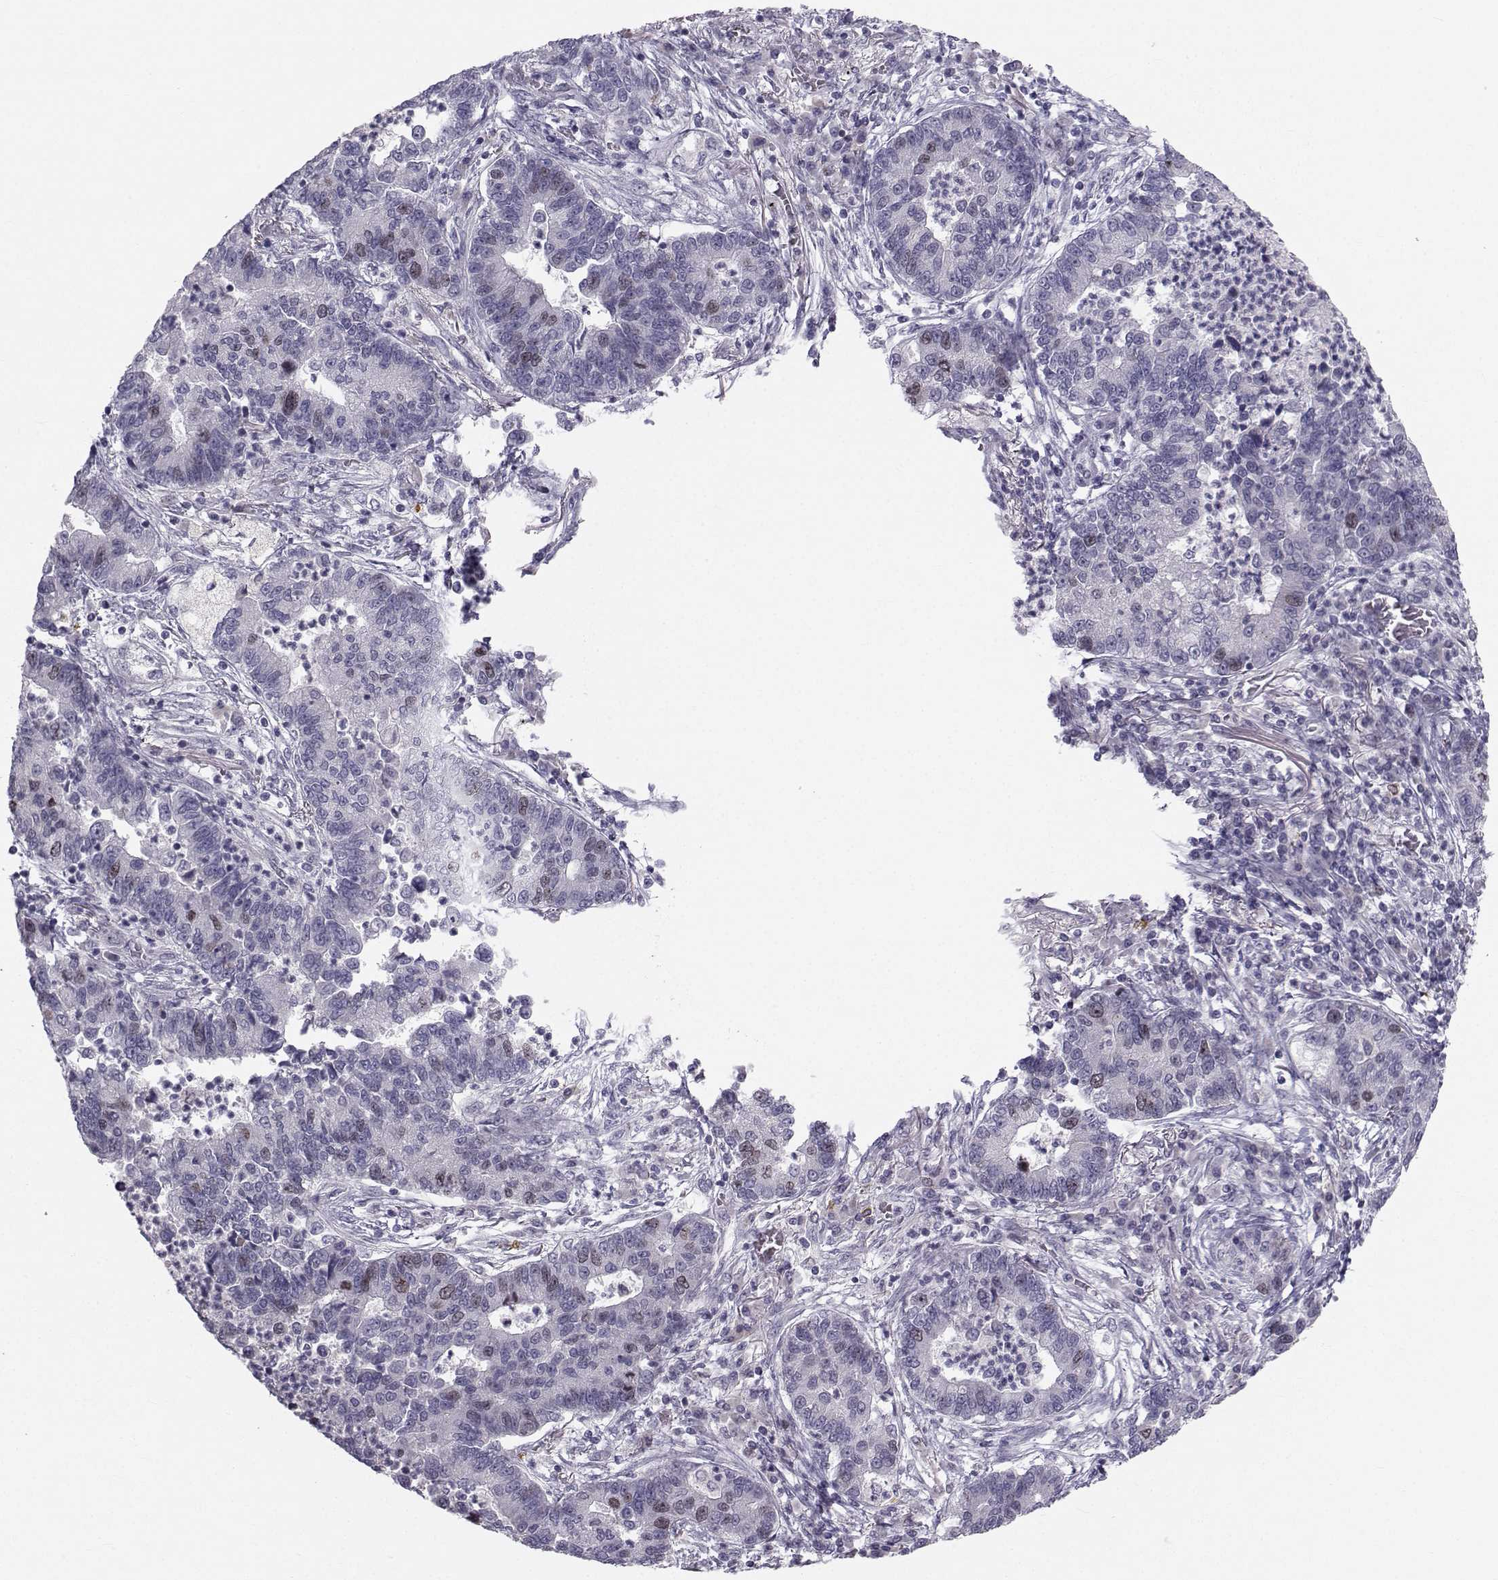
{"staining": {"intensity": "negative", "quantity": "none", "location": "none"}, "tissue": "lung cancer", "cell_type": "Tumor cells", "image_type": "cancer", "snomed": [{"axis": "morphology", "description": "Adenocarcinoma, NOS"}, {"axis": "topography", "description": "Lung"}], "caption": "DAB (3,3'-diaminobenzidine) immunohistochemical staining of lung cancer (adenocarcinoma) reveals no significant staining in tumor cells.", "gene": "LRP8", "patient": {"sex": "female", "age": 57}}